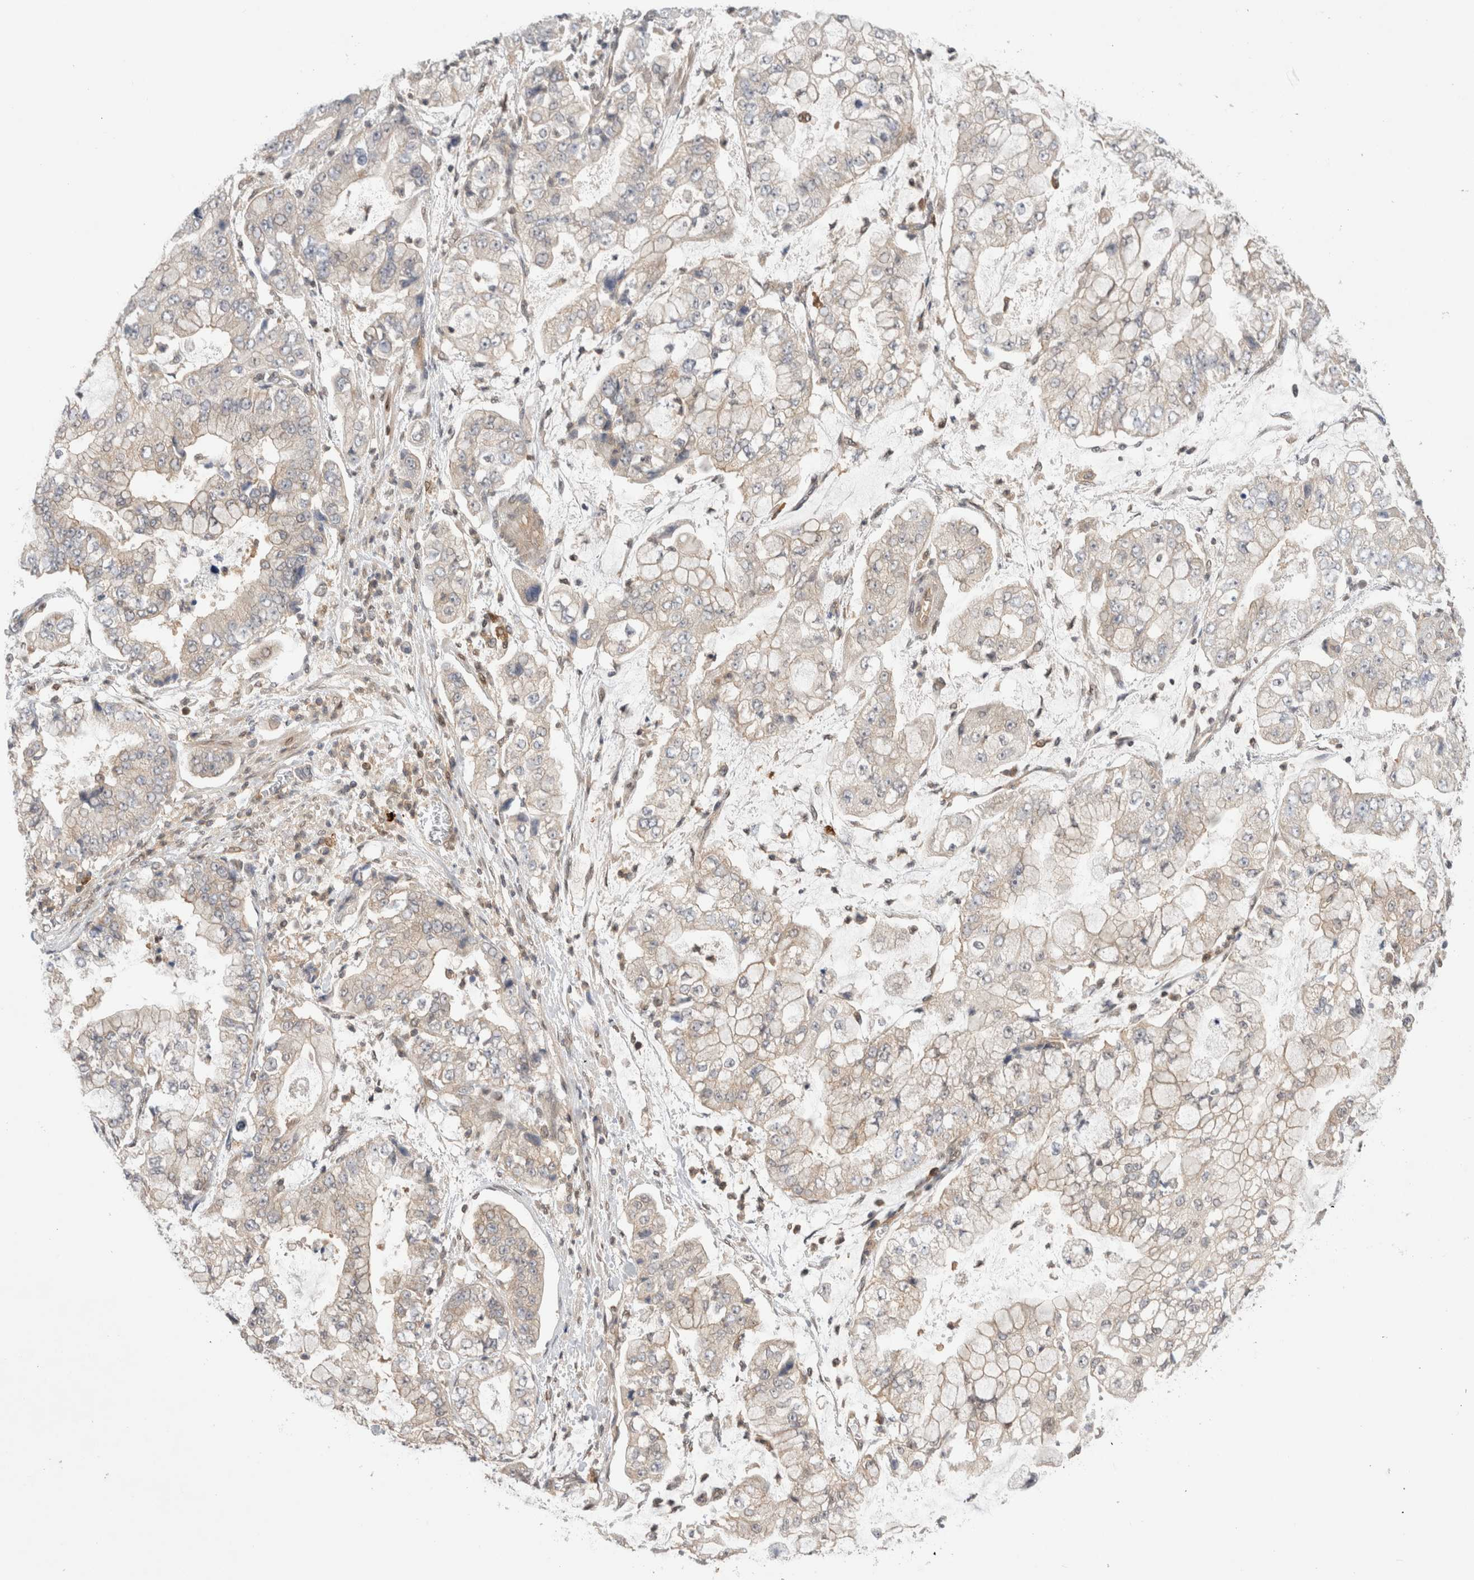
{"staining": {"intensity": "negative", "quantity": "none", "location": "none"}, "tissue": "stomach cancer", "cell_type": "Tumor cells", "image_type": "cancer", "snomed": [{"axis": "morphology", "description": "Adenocarcinoma, NOS"}, {"axis": "topography", "description": "Stomach"}], "caption": "Immunohistochemistry (IHC) micrograph of neoplastic tissue: human stomach cancer (adenocarcinoma) stained with DAB demonstrates no significant protein expression in tumor cells. (DAB IHC visualized using brightfield microscopy, high magnification).", "gene": "NFKB1", "patient": {"sex": "male", "age": 76}}